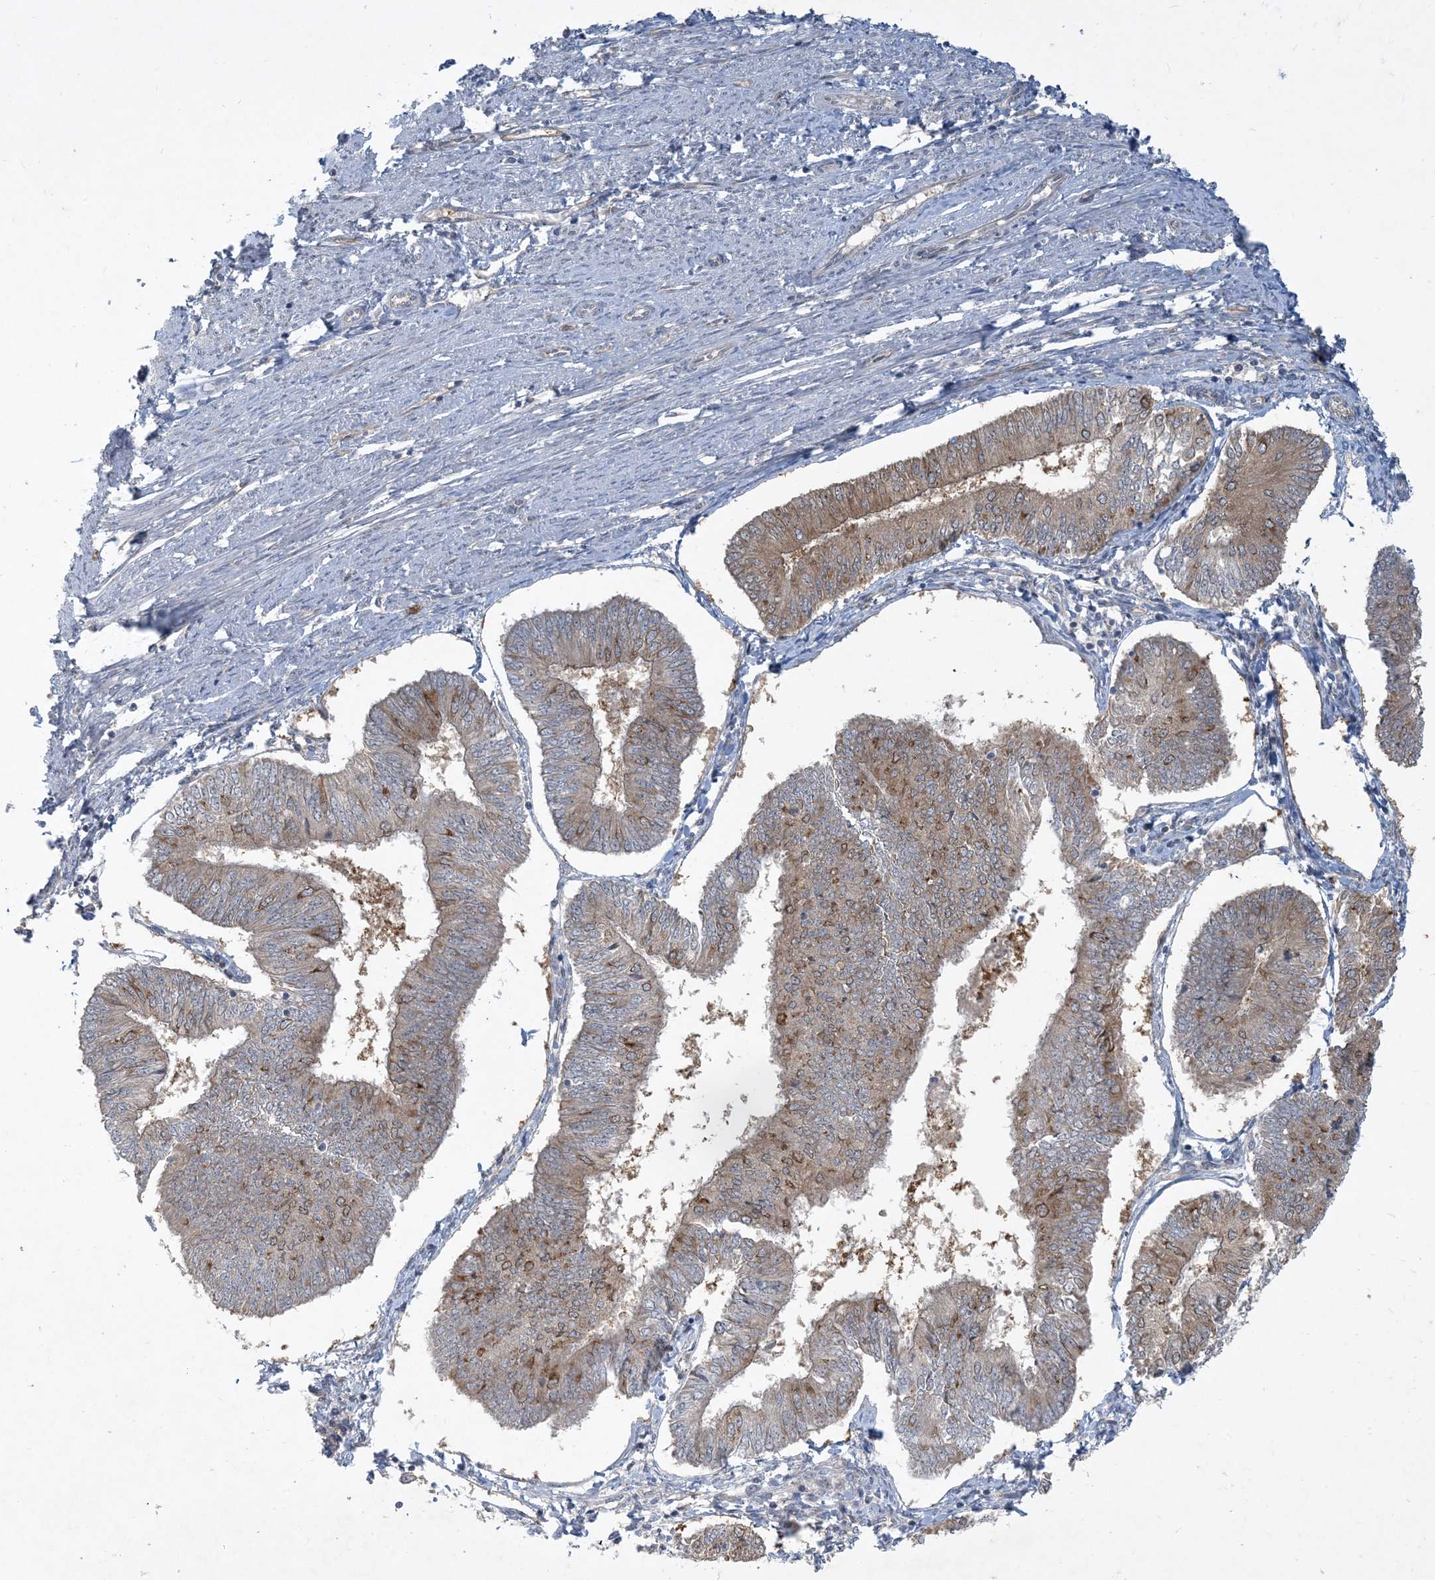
{"staining": {"intensity": "moderate", "quantity": "<25%", "location": "cytoplasmic/membranous"}, "tissue": "endometrial cancer", "cell_type": "Tumor cells", "image_type": "cancer", "snomed": [{"axis": "morphology", "description": "Adenocarcinoma, NOS"}, {"axis": "topography", "description": "Endometrium"}], "caption": "High-magnification brightfield microscopy of endometrial cancer (adenocarcinoma) stained with DAB (brown) and counterstained with hematoxylin (blue). tumor cells exhibit moderate cytoplasmic/membranous expression is present in about<25% of cells. (DAB = brown stain, brightfield microscopy at high magnification).", "gene": "CDS1", "patient": {"sex": "female", "age": 58}}